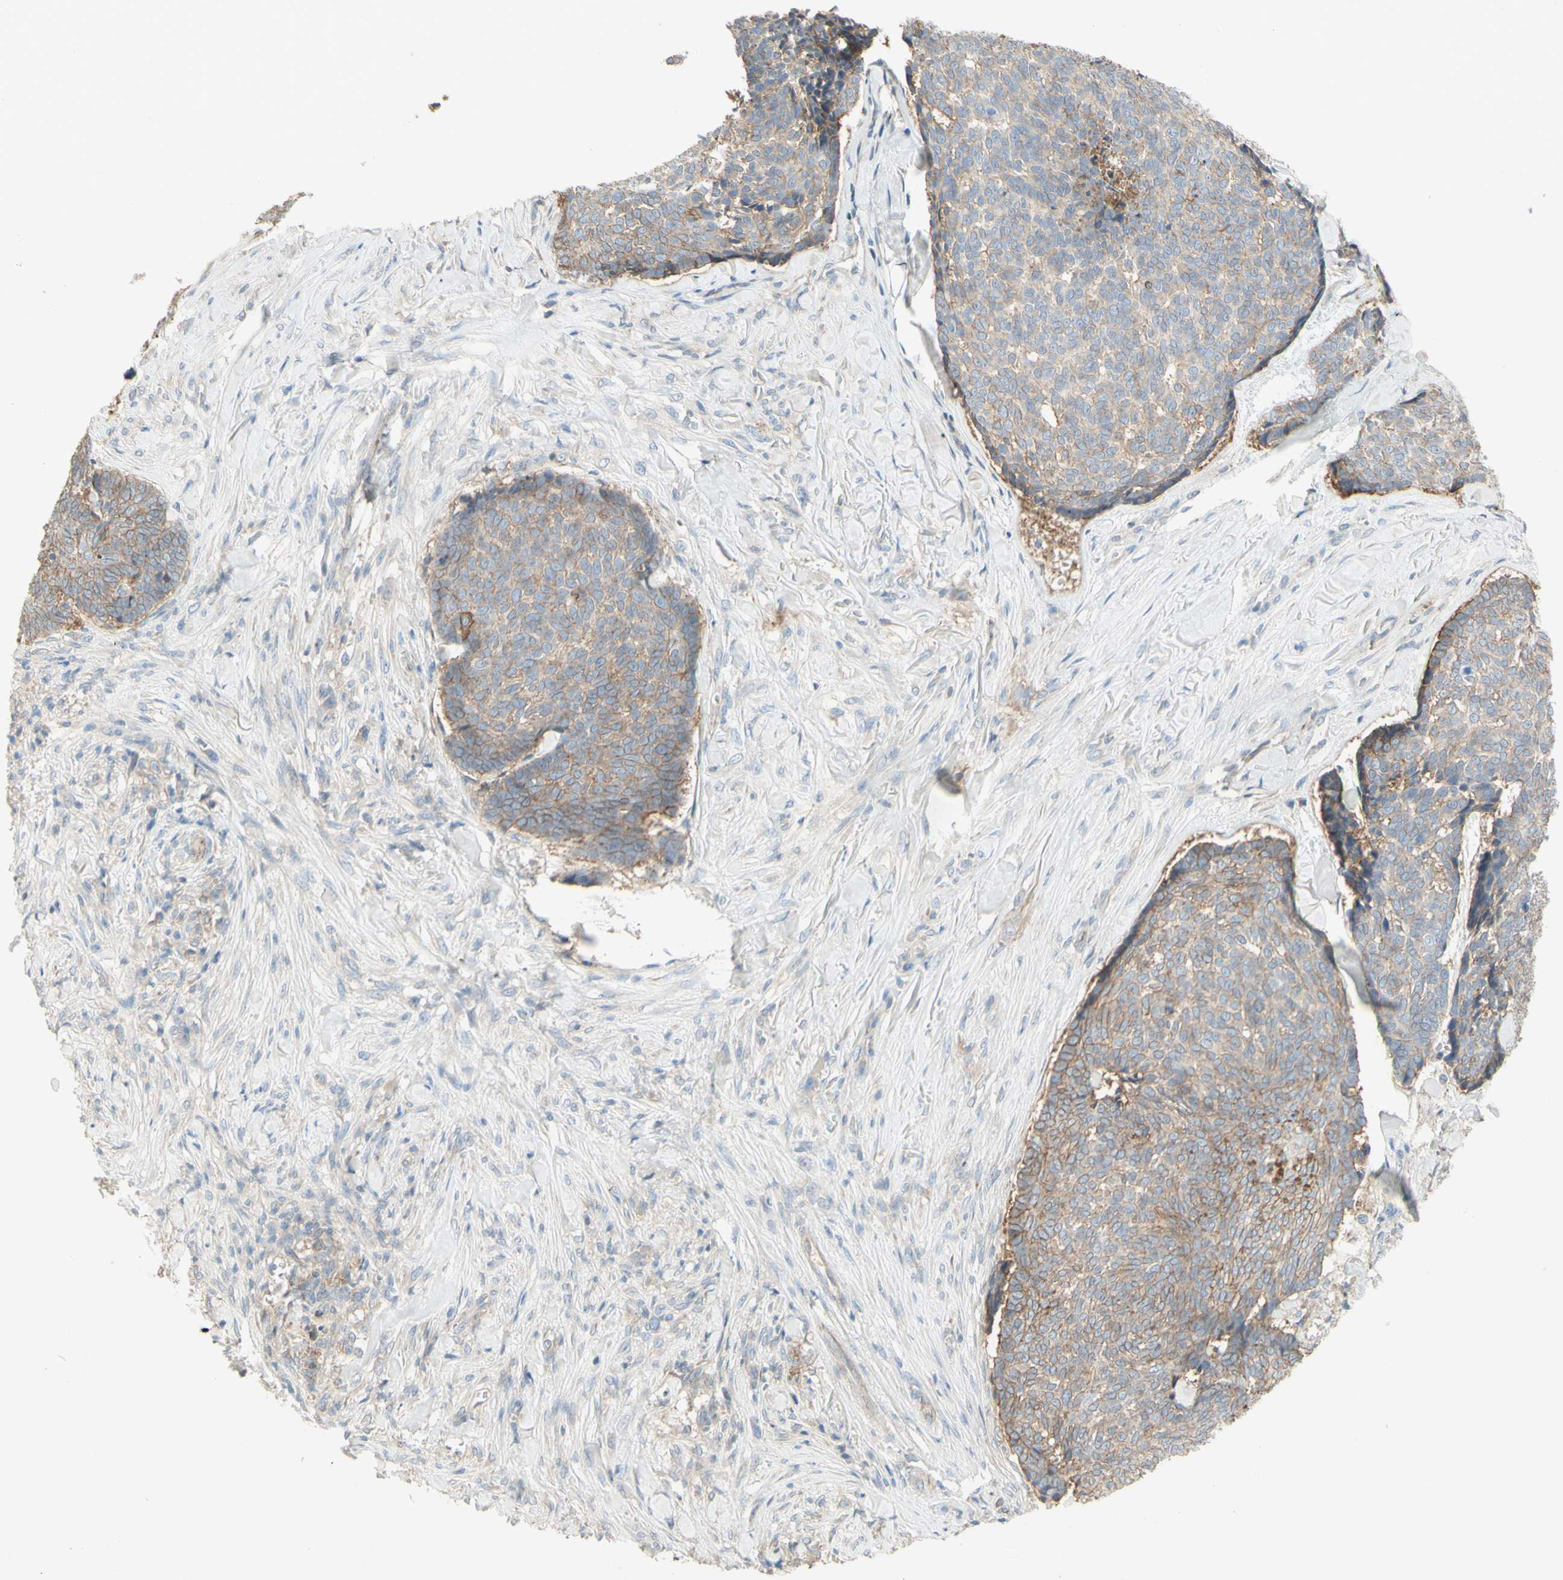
{"staining": {"intensity": "weak", "quantity": "25%-75%", "location": "cytoplasmic/membranous"}, "tissue": "skin cancer", "cell_type": "Tumor cells", "image_type": "cancer", "snomed": [{"axis": "morphology", "description": "Basal cell carcinoma"}, {"axis": "topography", "description": "Skin"}], "caption": "Brown immunohistochemical staining in basal cell carcinoma (skin) demonstrates weak cytoplasmic/membranous expression in about 25%-75% of tumor cells.", "gene": "RNF149", "patient": {"sex": "male", "age": 84}}